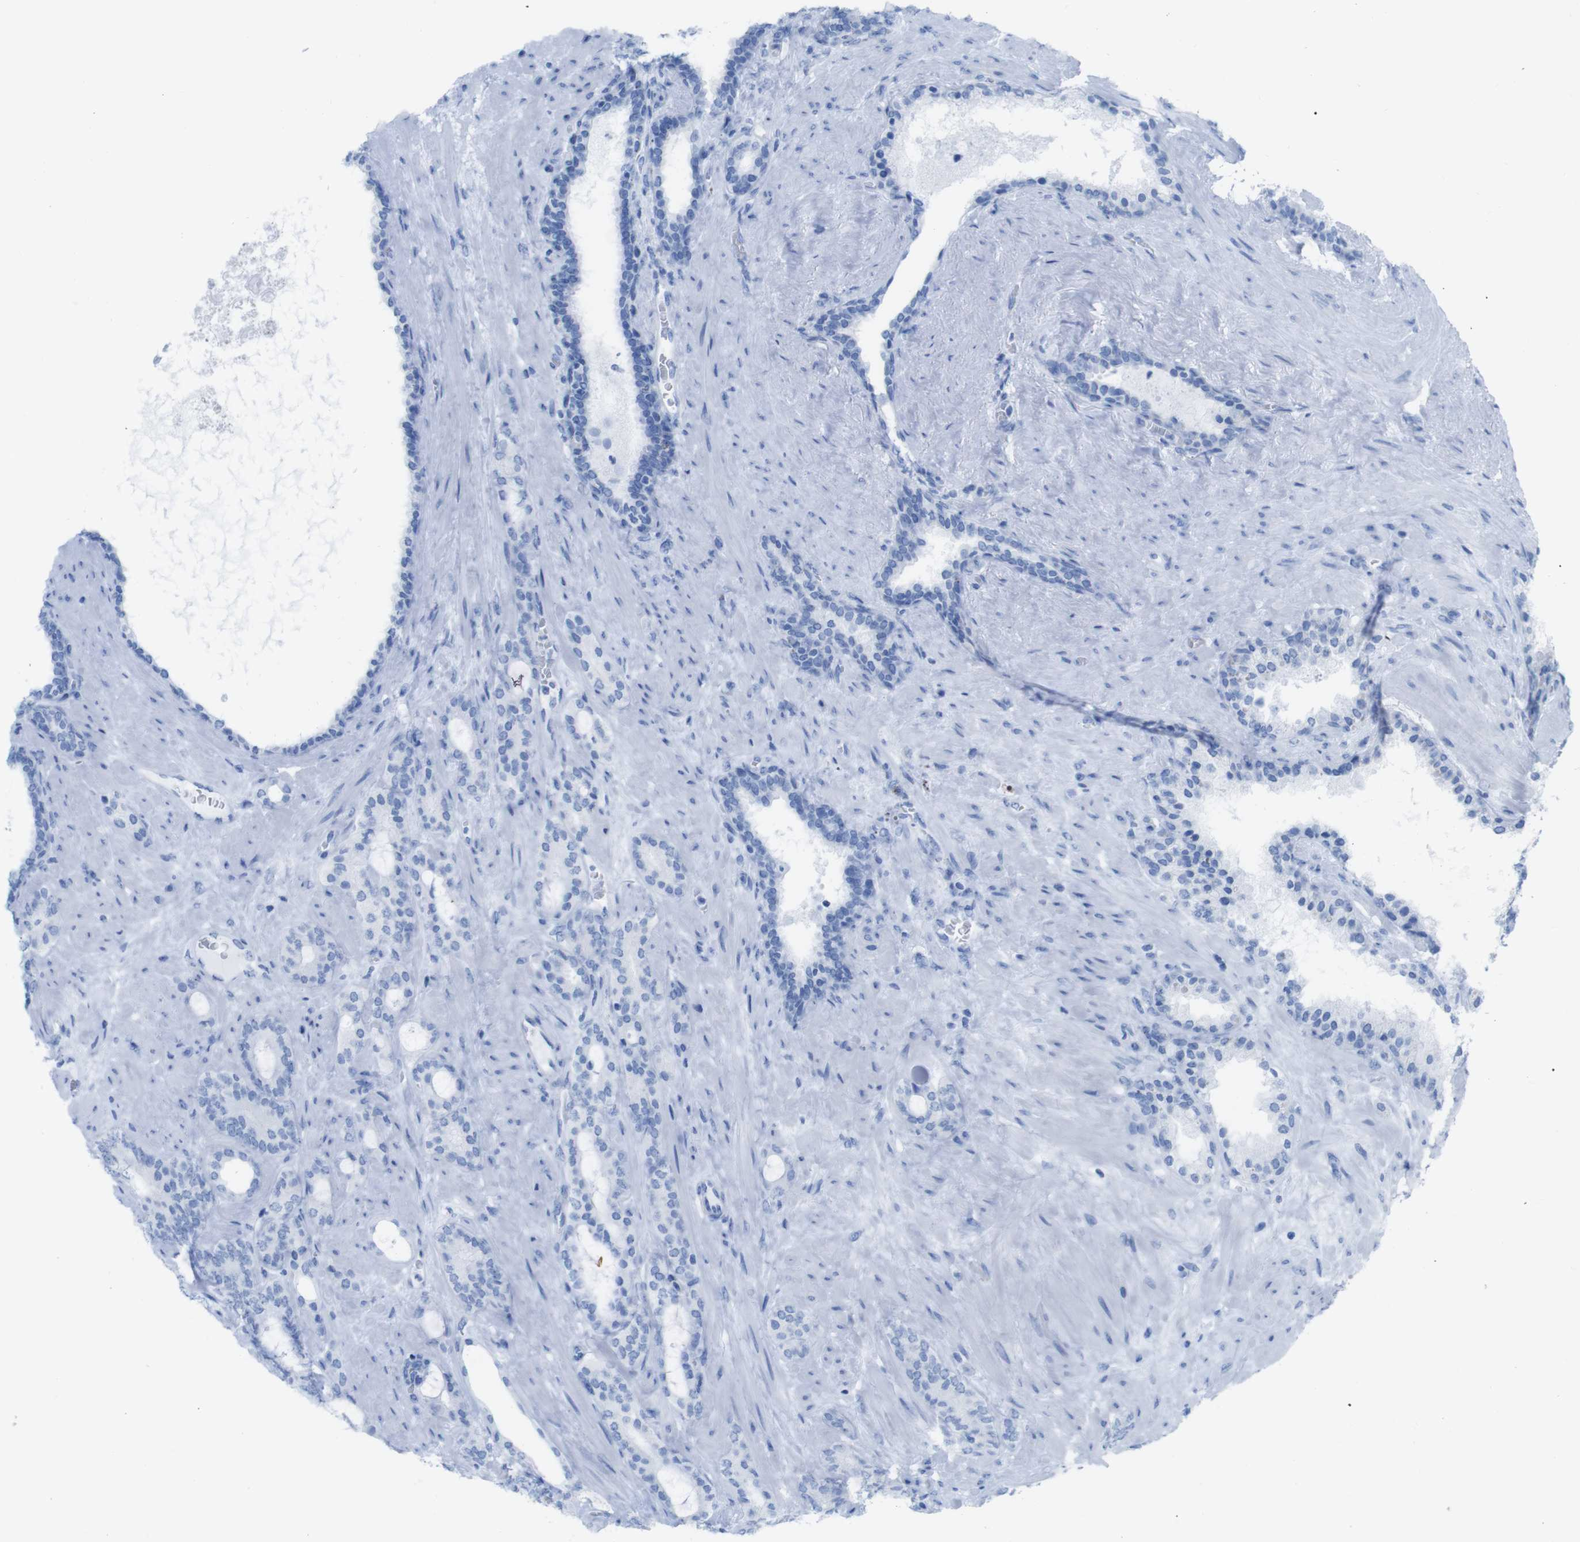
{"staining": {"intensity": "negative", "quantity": "none", "location": "none"}, "tissue": "prostate cancer", "cell_type": "Tumor cells", "image_type": "cancer", "snomed": [{"axis": "morphology", "description": "Adenocarcinoma, Low grade"}, {"axis": "topography", "description": "Prostate"}], "caption": "An immunohistochemistry histopathology image of prostate cancer (low-grade adenocarcinoma) is shown. There is no staining in tumor cells of prostate cancer (low-grade adenocarcinoma).", "gene": "MYH7", "patient": {"sex": "male", "age": 63}}